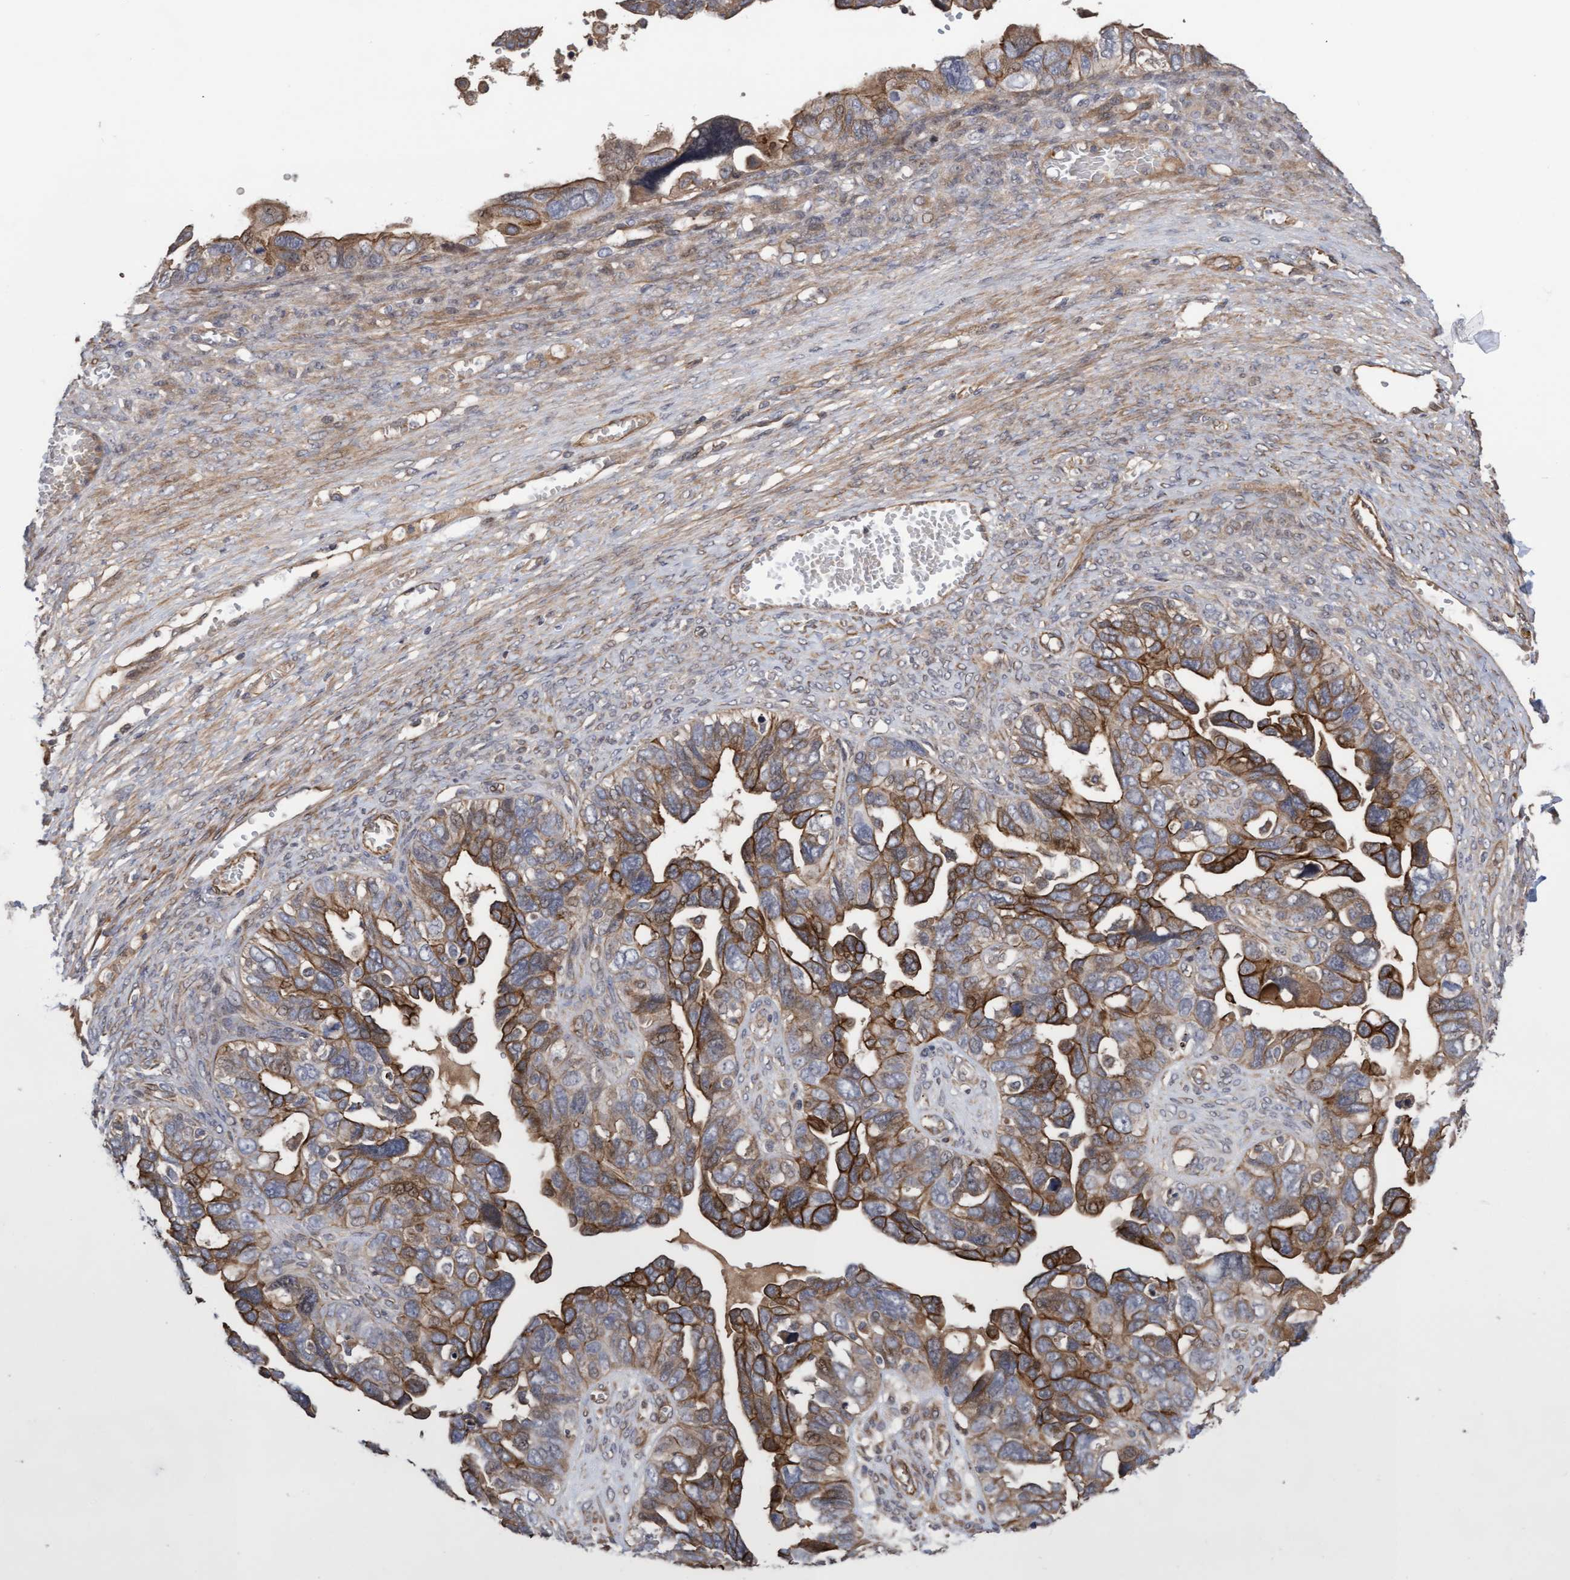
{"staining": {"intensity": "strong", "quantity": "25%-75%", "location": "cytoplasmic/membranous"}, "tissue": "ovarian cancer", "cell_type": "Tumor cells", "image_type": "cancer", "snomed": [{"axis": "morphology", "description": "Cystadenocarcinoma, serous, NOS"}, {"axis": "topography", "description": "Ovary"}], "caption": "Immunohistochemical staining of ovarian cancer displays high levels of strong cytoplasmic/membranous expression in approximately 25%-75% of tumor cells.", "gene": "COBL", "patient": {"sex": "female", "age": 79}}